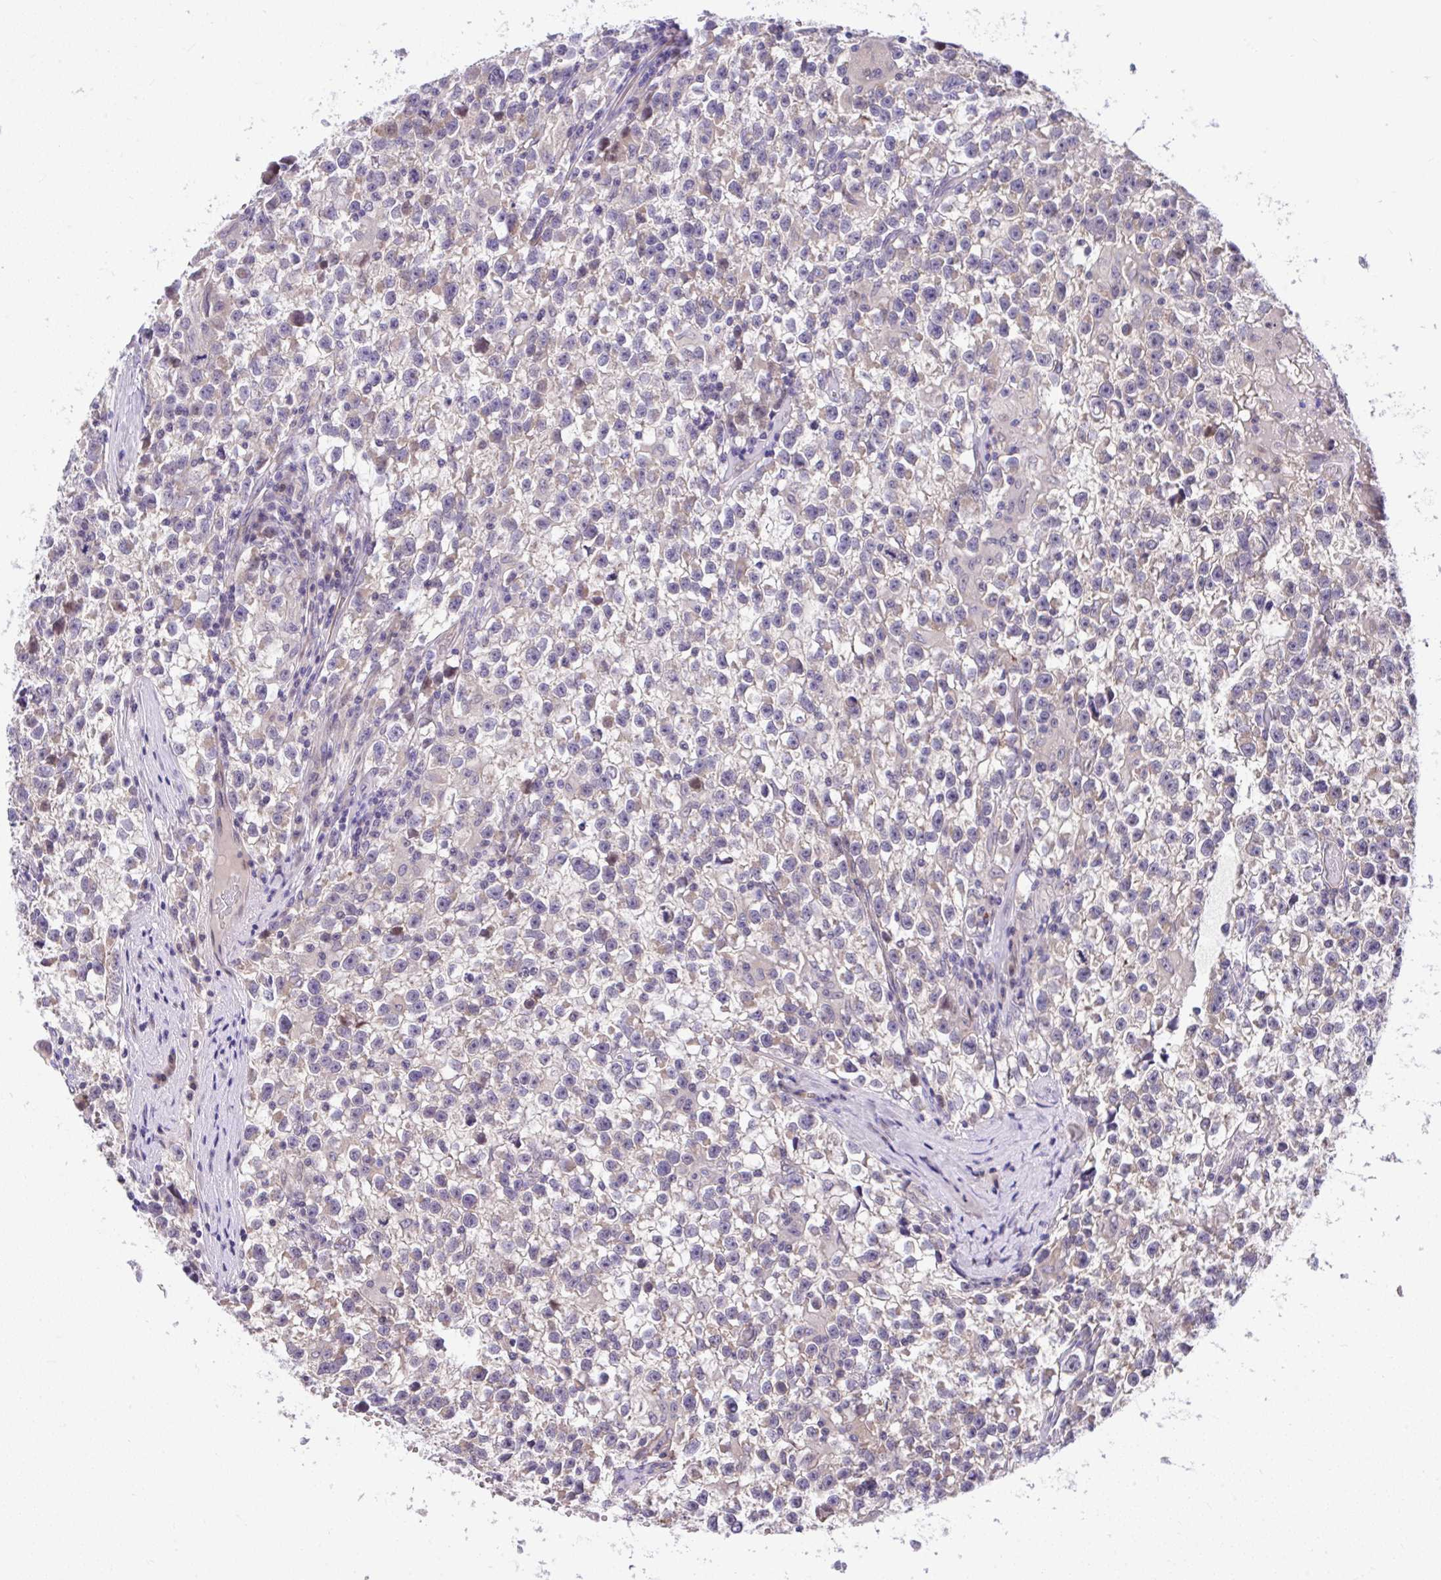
{"staining": {"intensity": "weak", "quantity": "<25%", "location": "cytoplasmic/membranous"}, "tissue": "testis cancer", "cell_type": "Tumor cells", "image_type": "cancer", "snomed": [{"axis": "morphology", "description": "Seminoma, NOS"}, {"axis": "topography", "description": "Testis"}], "caption": "Photomicrograph shows no significant protein positivity in tumor cells of testis cancer.", "gene": "CHIA", "patient": {"sex": "male", "age": 31}}